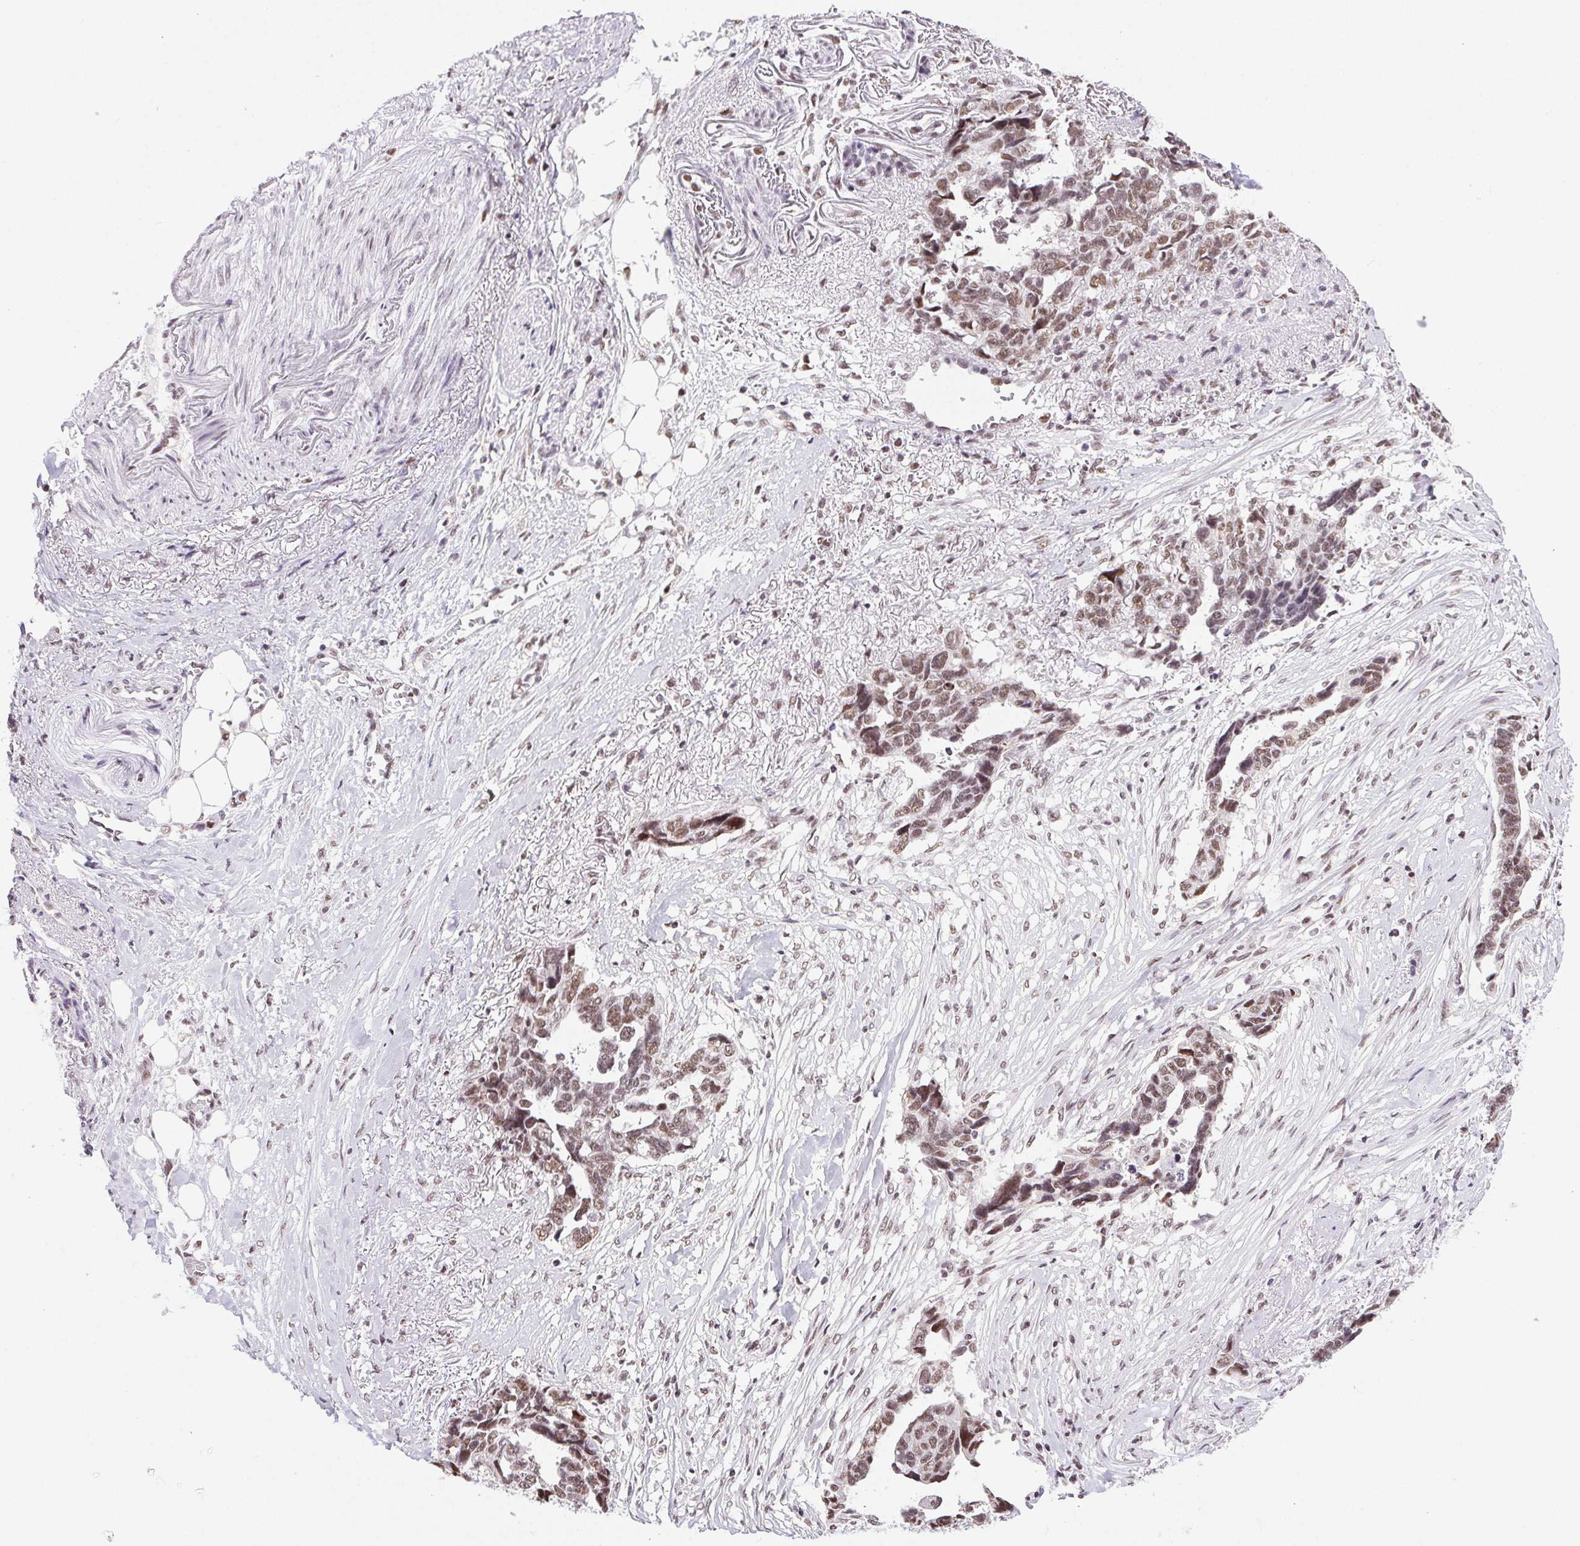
{"staining": {"intensity": "weak", "quantity": ">75%", "location": "nuclear"}, "tissue": "ovarian cancer", "cell_type": "Tumor cells", "image_type": "cancer", "snomed": [{"axis": "morphology", "description": "Cystadenocarcinoma, serous, NOS"}, {"axis": "topography", "description": "Ovary"}], "caption": "Protein analysis of serous cystadenocarcinoma (ovarian) tissue displays weak nuclear expression in about >75% of tumor cells. (DAB (3,3'-diaminobenzidine) IHC, brown staining for protein, blue staining for nuclei).", "gene": "TRA2B", "patient": {"sex": "female", "age": 69}}